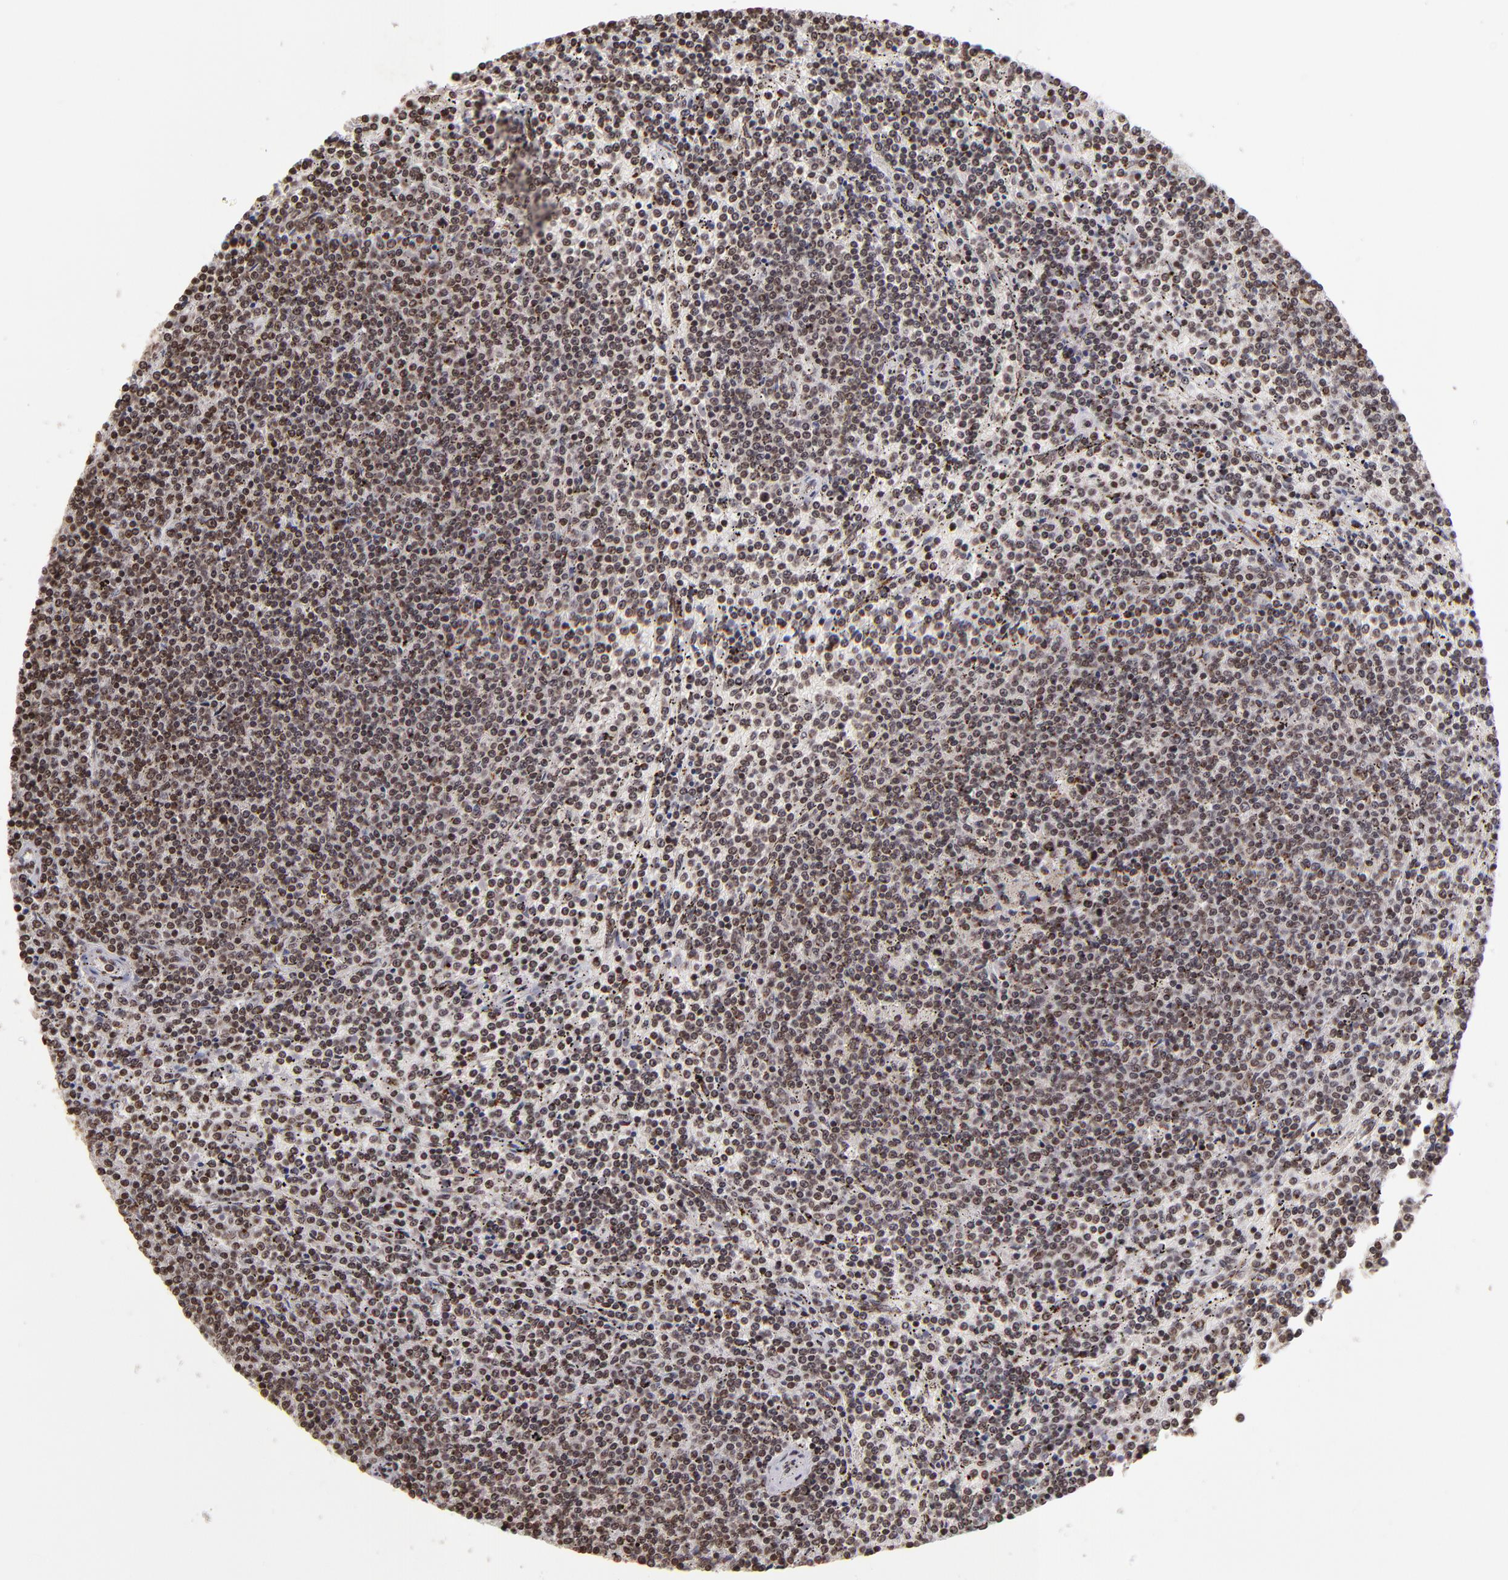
{"staining": {"intensity": "moderate", "quantity": ">75%", "location": "nuclear"}, "tissue": "lymphoma", "cell_type": "Tumor cells", "image_type": "cancer", "snomed": [{"axis": "morphology", "description": "Malignant lymphoma, non-Hodgkin's type, Low grade"}, {"axis": "topography", "description": "Spleen"}], "caption": "Immunohistochemistry (DAB (3,3'-diaminobenzidine)) staining of lymphoma reveals moderate nuclear protein positivity in approximately >75% of tumor cells. (DAB (3,3'-diaminobenzidine) IHC, brown staining for protein, blue staining for nuclei).", "gene": "CSDC2", "patient": {"sex": "female", "age": 50}}